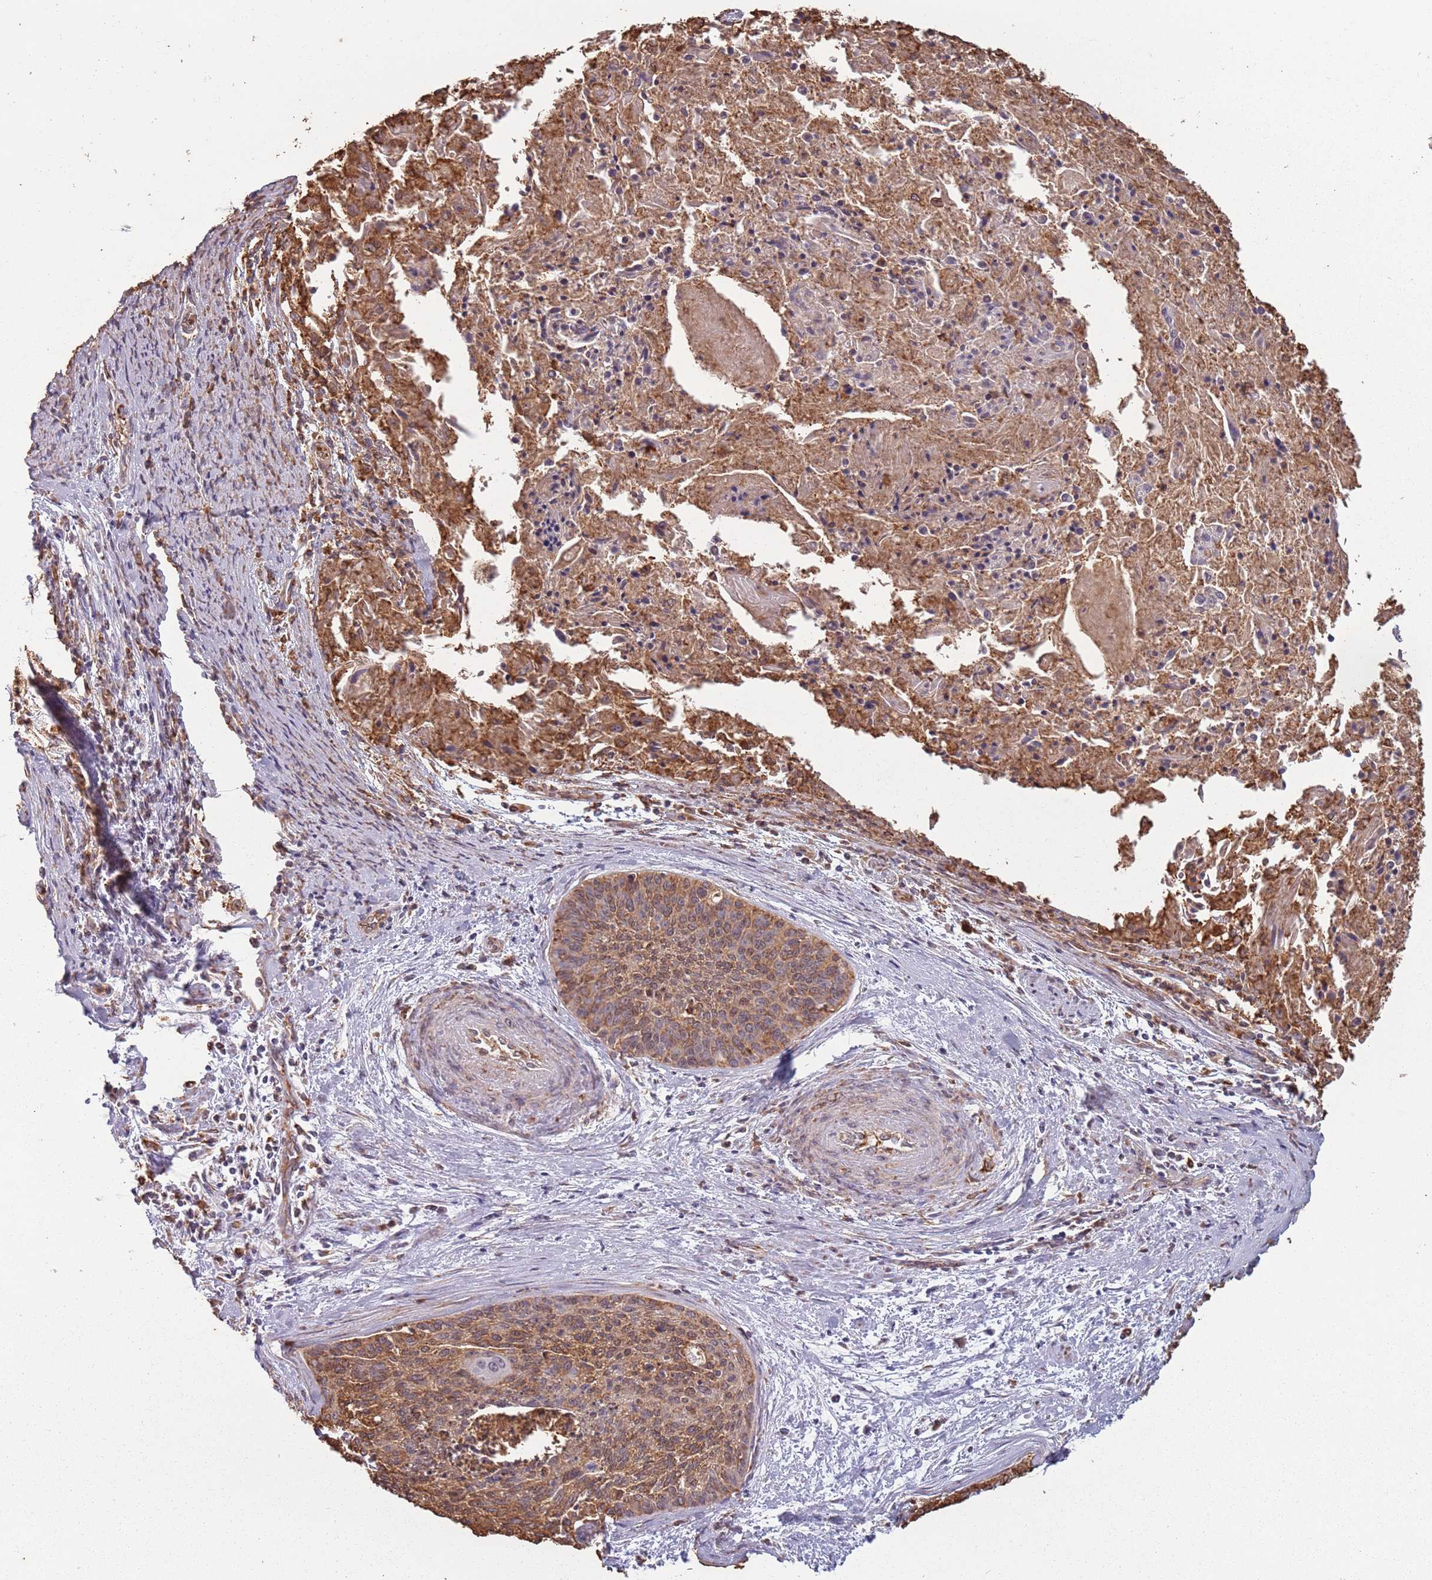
{"staining": {"intensity": "moderate", "quantity": ">75%", "location": "cytoplasmic/membranous,nuclear"}, "tissue": "cervical cancer", "cell_type": "Tumor cells", "image_type": "cancer", "snomed": [{"axis": "morphology", "description": "Squamous cell carcinoma, NOS"}, {"axis": "topography", "description": "Cervix"}], "caption": "IHC staining of cervical cancer, which reveals medium levels of moderate cytoplasmic/membranous and nuclear staining in about >75% of tumor cells indicating moderate cytoplasmic/membranous and nuclear protein expression. The staining was performed using DAB (brown) for protein detection and nuclei were counterstained in hematoxylin (blue).", "gene": "ATOSB", "patient": {"sex": "female", "age": 55}}